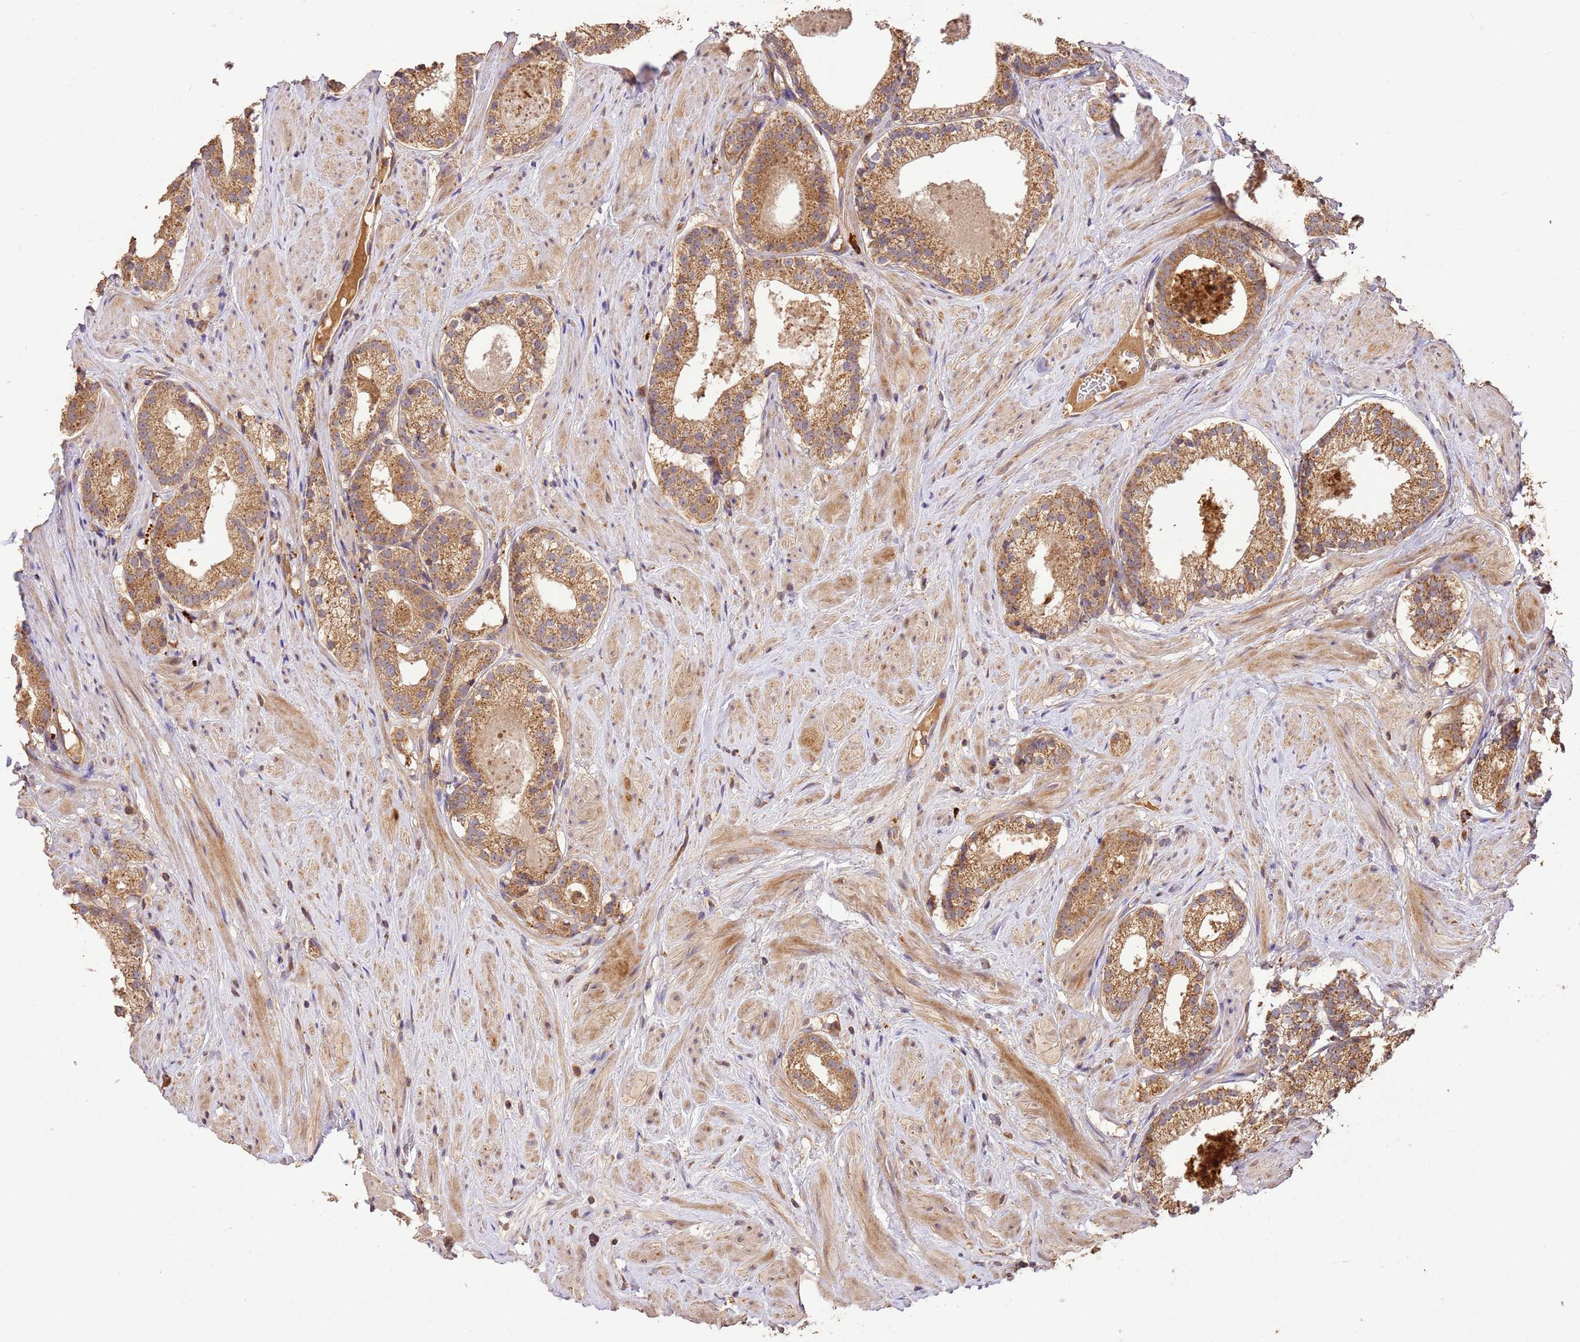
{"staining": {"intensity": "moderate", "quantity": ">75%", "location": "cytoplasmic/membranous"}, "tissue": "prostate cancer", "cell_type": "Tumor cells", "image_type": "cancer", "snomed": [{"axis": "morphology", "description": "Adenocarcinoma, Low grade"}, {"axis": "topography", "description": "Prostate"}], "caption": "Immunohistochemical staining of low-grade adenocarcinoma (prostate) demonstrates moderate cytoplasmic/membranous protein expression in approximately >75% of tumor cells.", "gene": "LRRC28", "patient": {"sex": "male", "age": 57}}